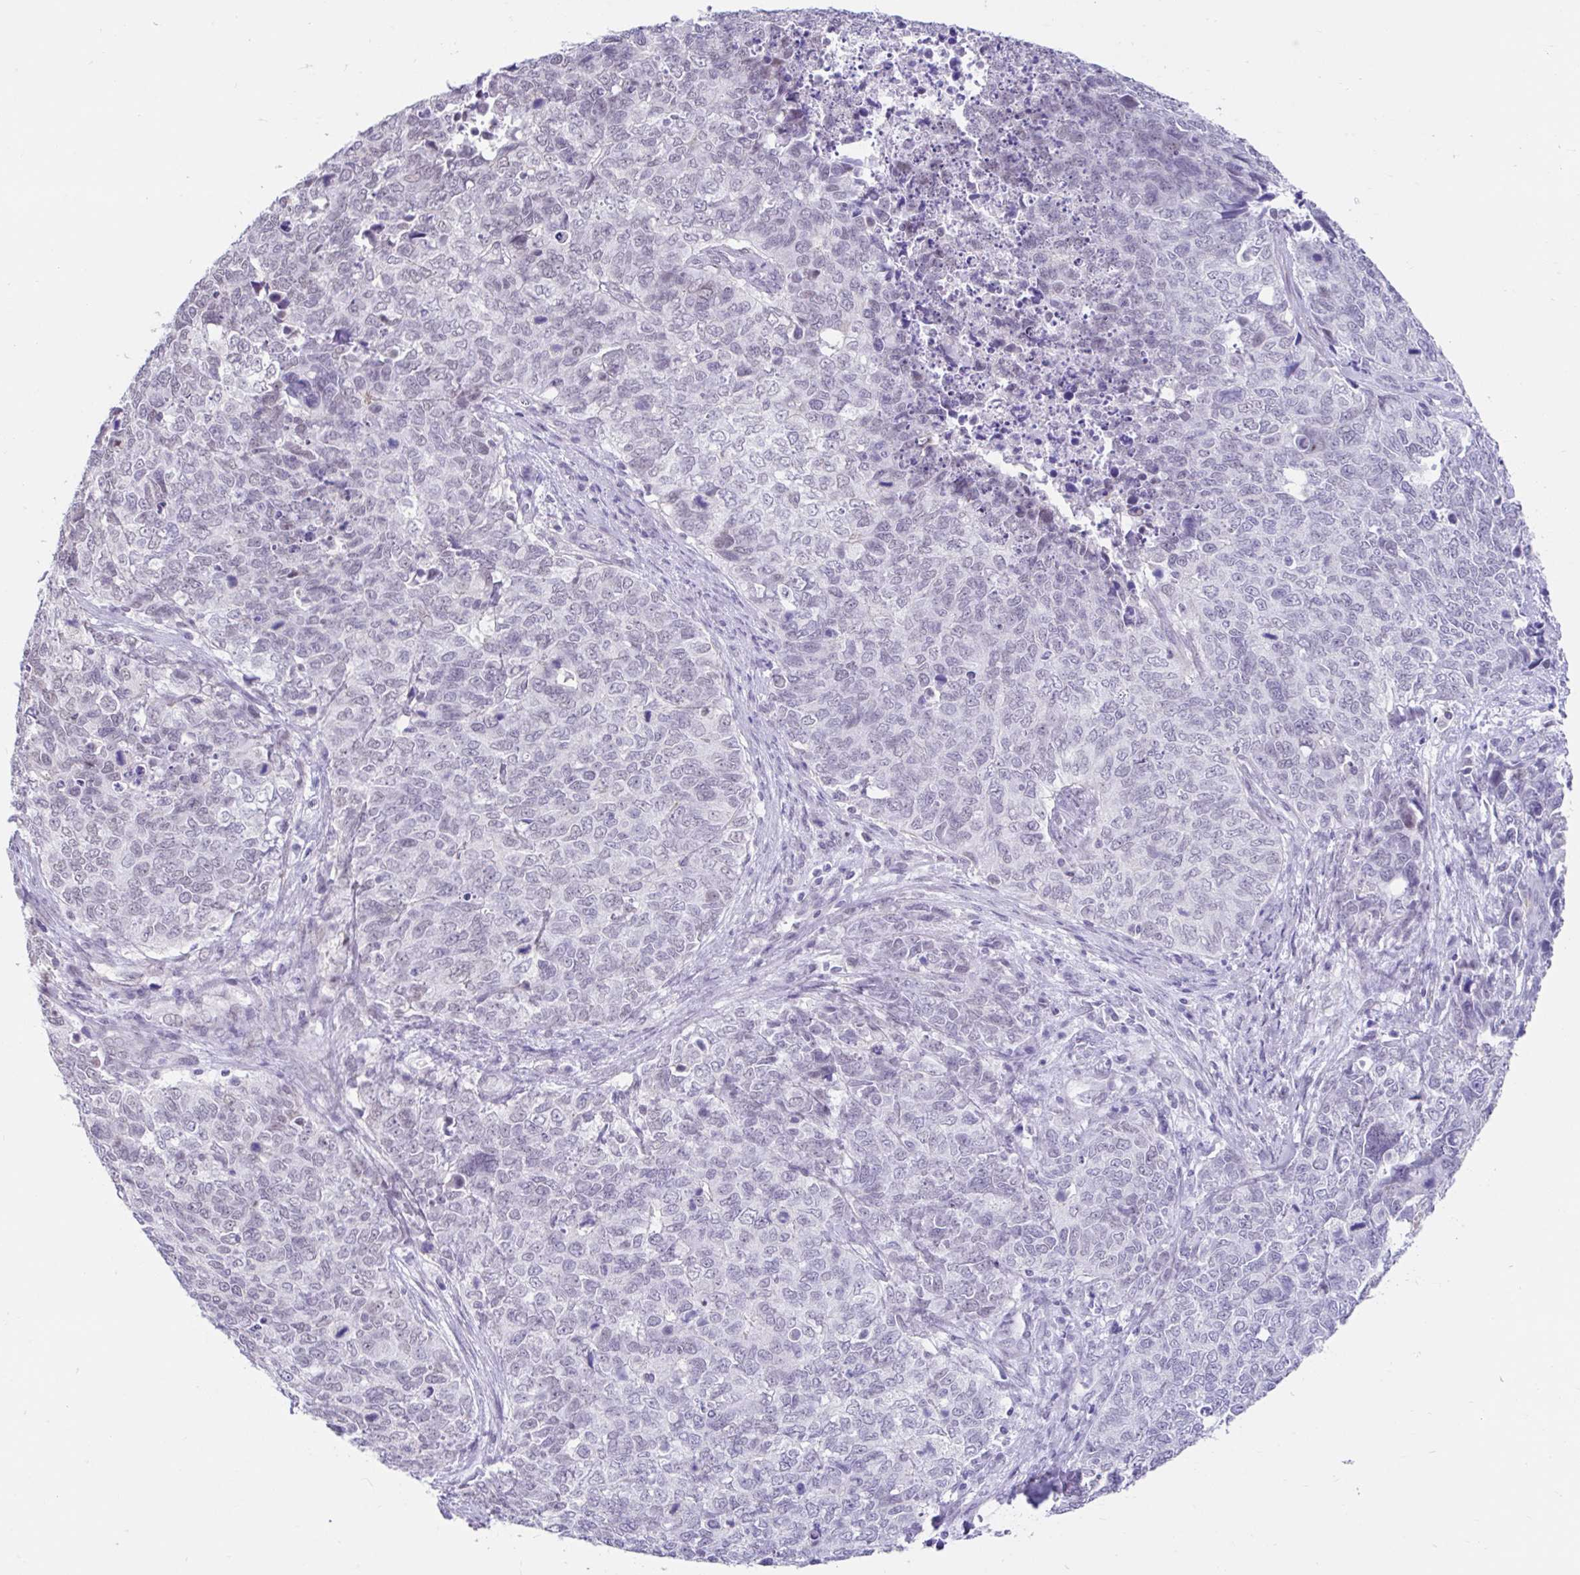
{"staining": {"intensity": "negative", "quantity": "none", "location": "none"}, "tissue": "cervical cancer", "cell_type": "Tumor cells", "image_type": "cancer", "snomed": [{"axis": "morphology", "description": "Adenocarcinoma, NOS"}, {"axis": "topography", "description": "Cervix"}], "caption": "Immunohistochemical staining of human cervical cancer (adenocarcinoma) exhibits no significant expression in tumor cells.", "gene": "DCAF17", "patient": {"sex": "female", "age": 63}}